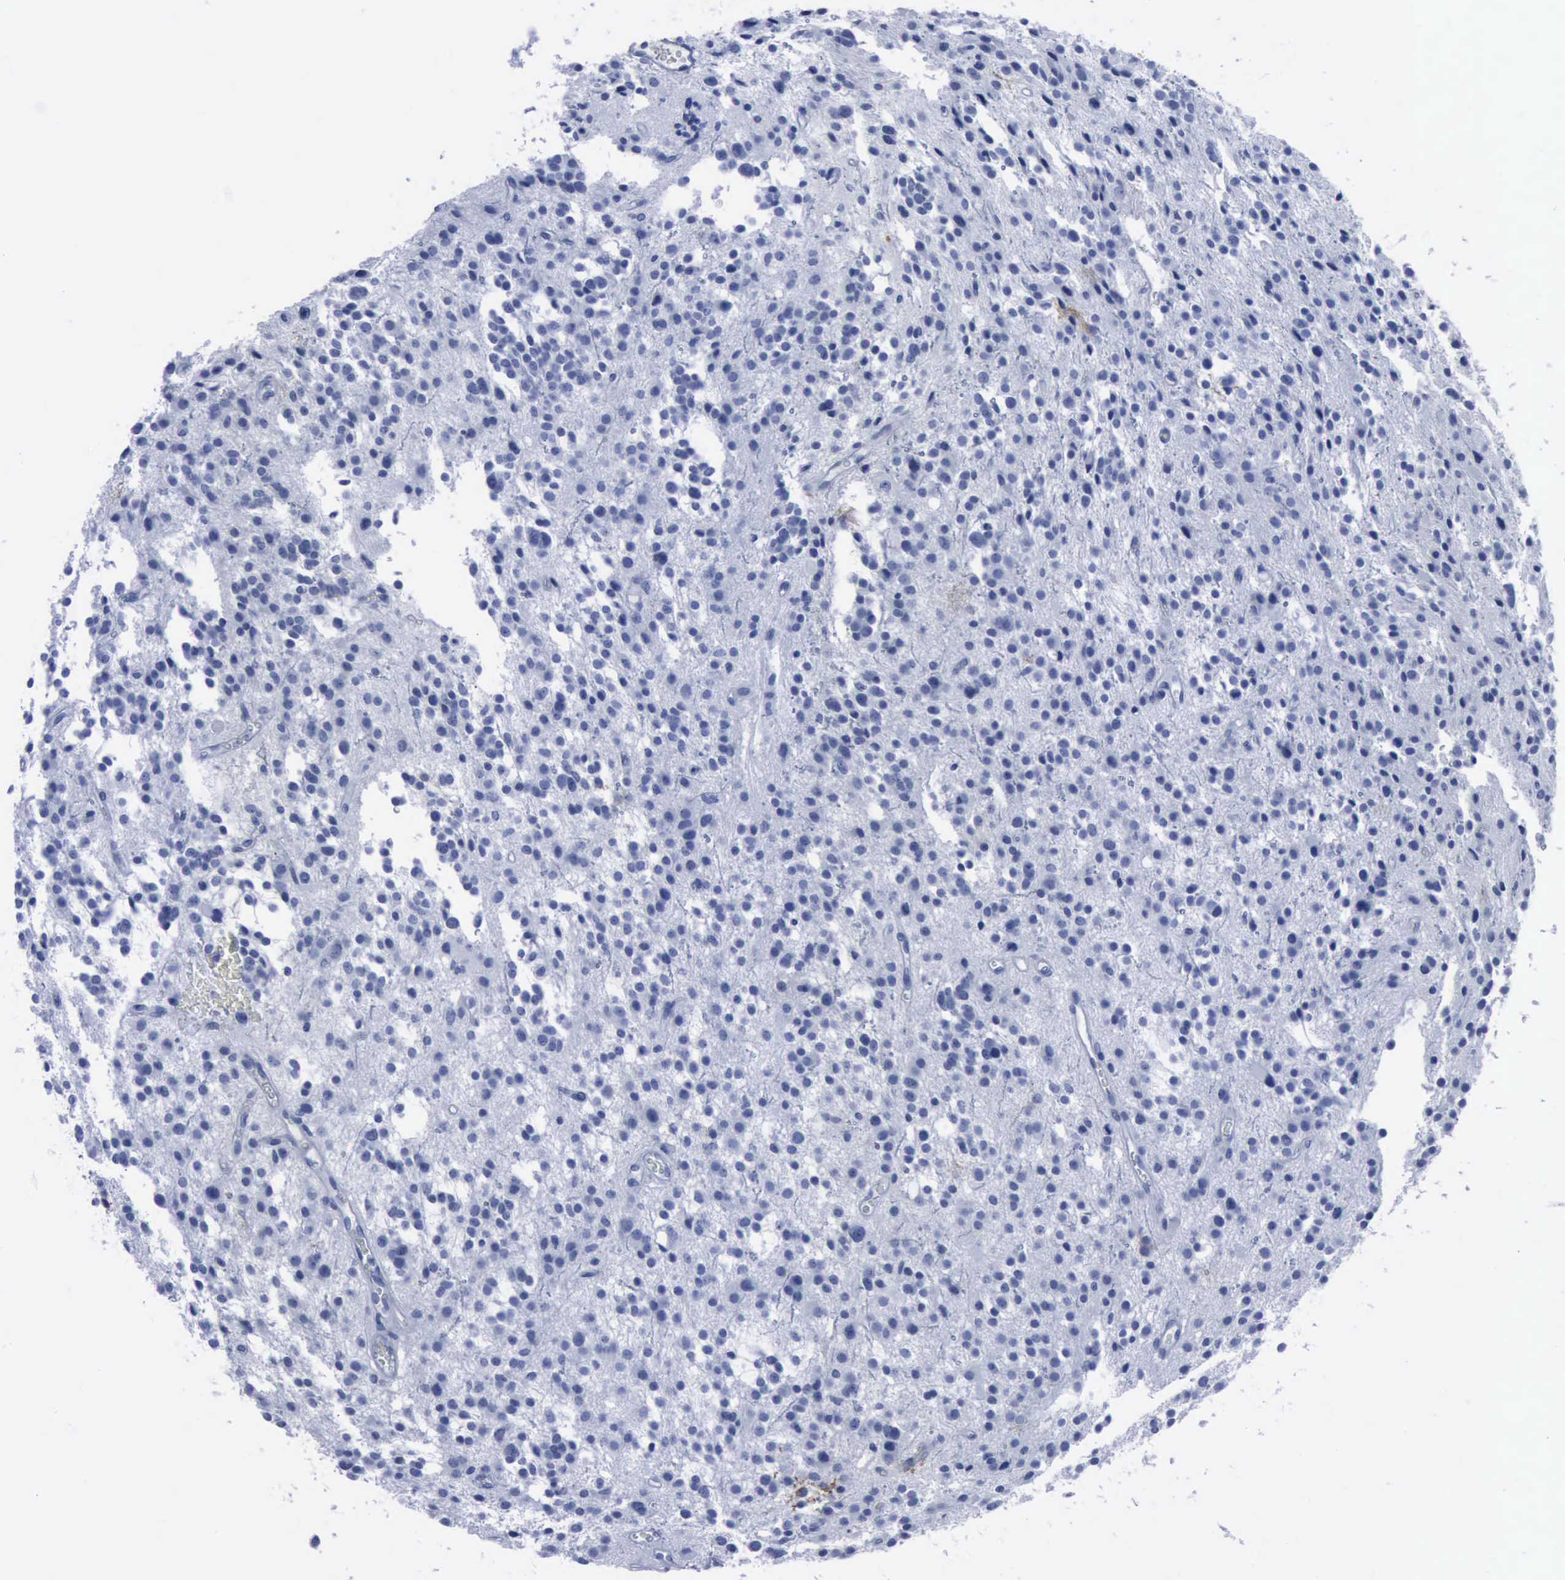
{"staining": {"intensity": "negative", "quantity": "none", "location": "none"}, "tissue": "glioma", "cell_type": "Tumor cells", "image_type": "cancer", "snomed": [{"axis": "morphology", "description": "Glioma, malignant, Low grade"}, {"axis": "topography", "description": "Brain"}], "caption": "Glioma stained for a protein using immunohistochemistry shows no staining tumor cells.", "gene": "NGFR", "patient": {"sex": "female", "age": 36}}